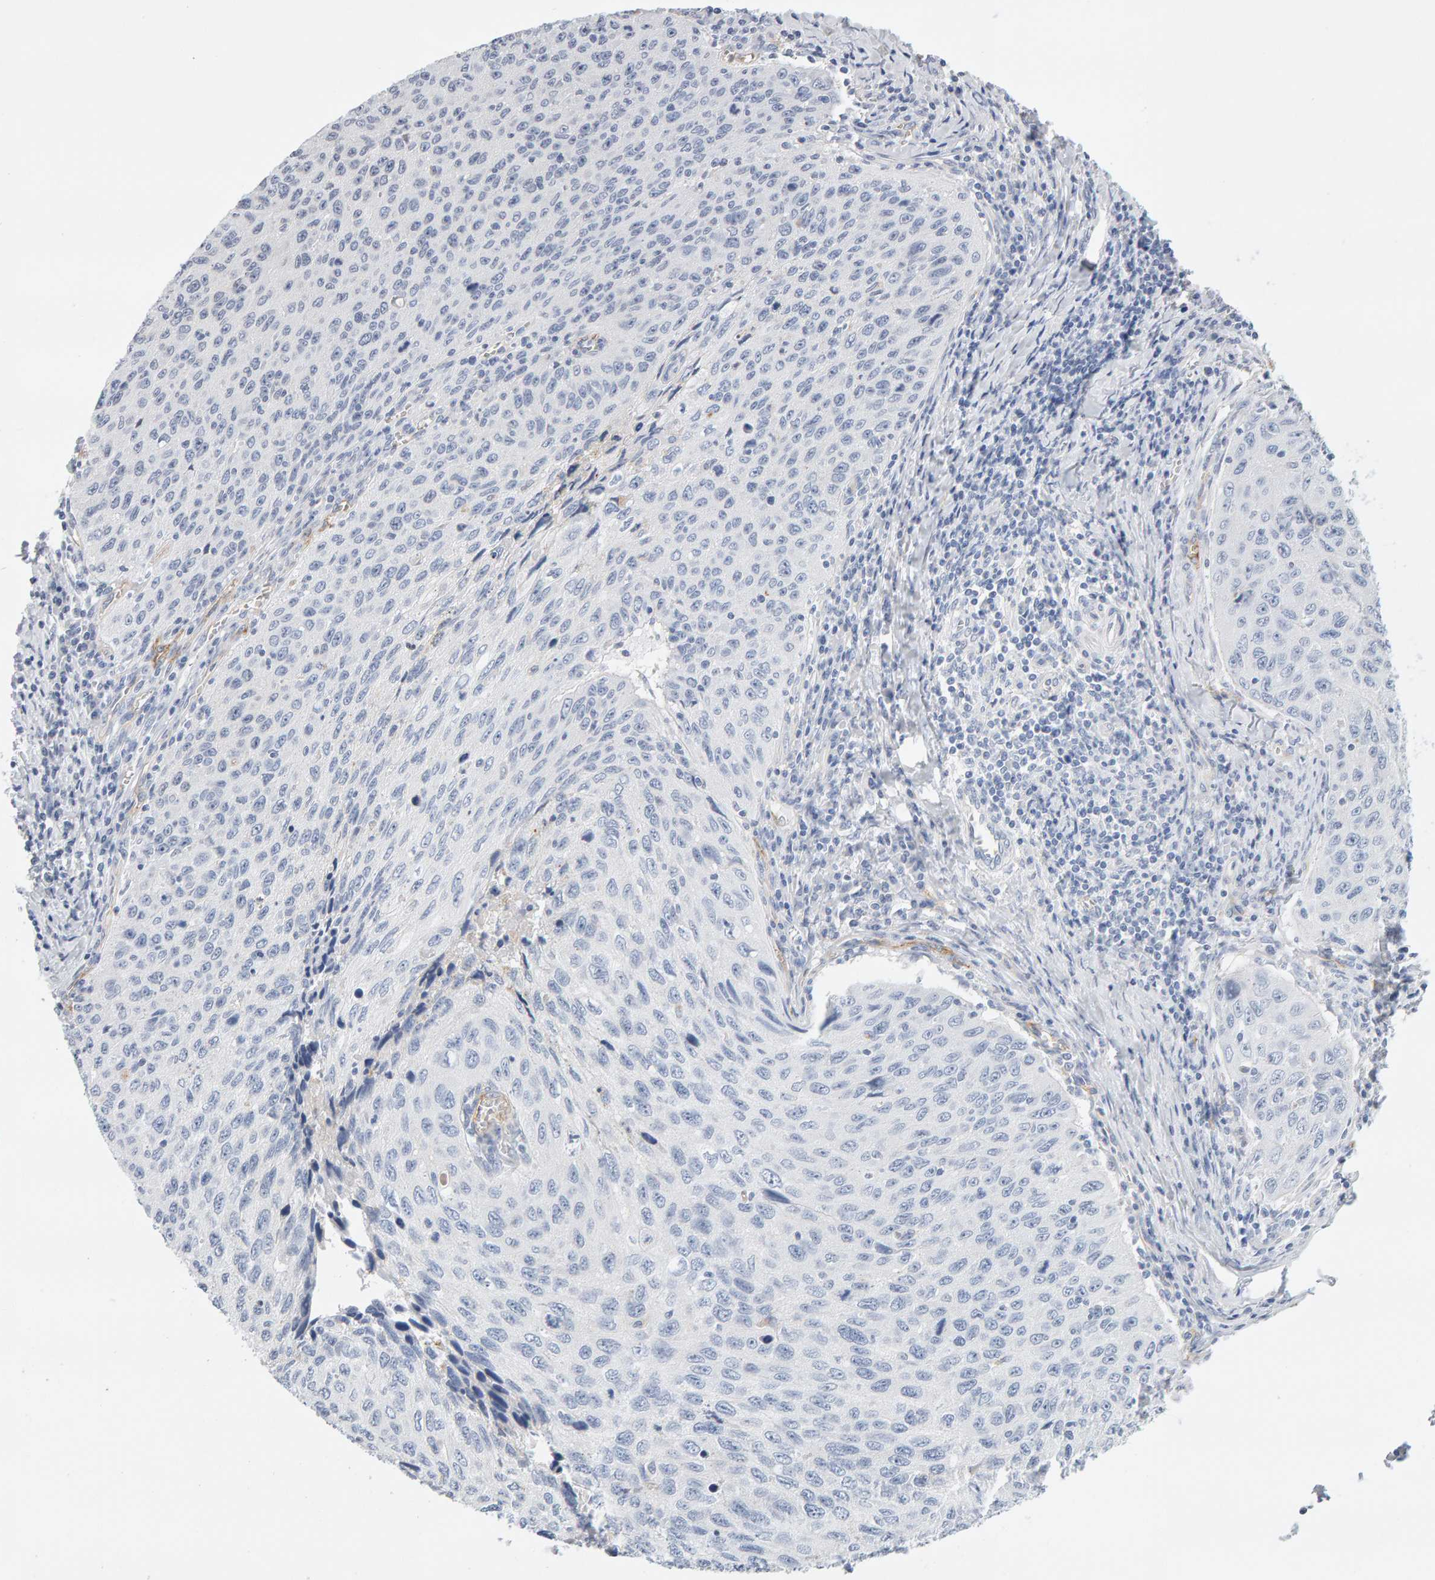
{"staining": {"intensity": "negative", "quantity": "none", "location": "none"}, "tissue": "cervical cancer", "cell_type": "Tumor cells", "image_type": "cancer", "snomed": [{"axis": "morphology", "description": "Squamous cell carcinoma, NOS"}, {"axis": "topography", "description": "Cervix"}], "caption": "Protein analysis of cervical cancer displays no significant positivity in tumor cells.", "gene": "METRNL", "patient": {"sex": "female", "age": 53}}